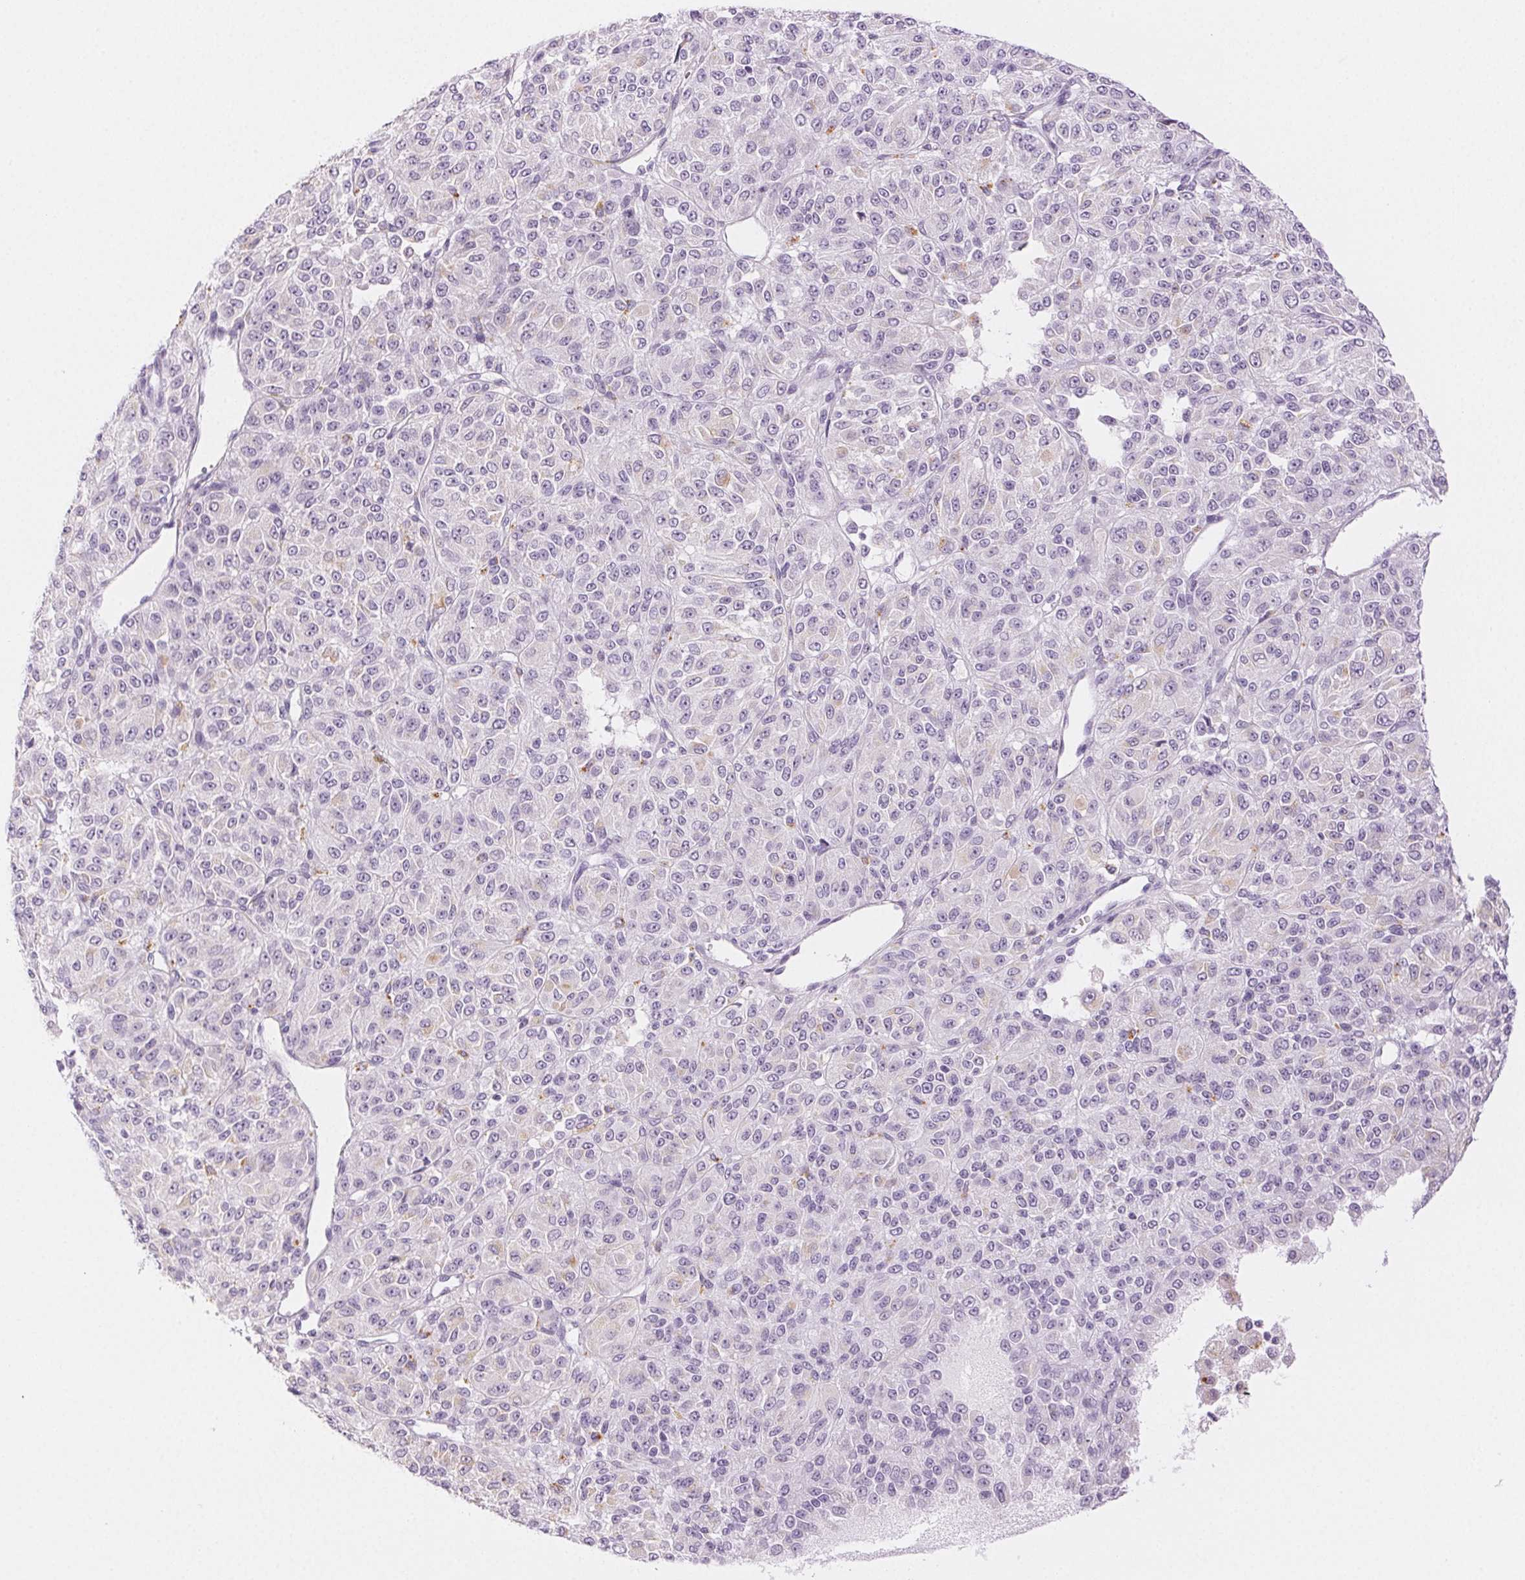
{"staining": {"intensity": "negative", "quantity": "none", "location": "none"}, "tissue": "melanoma", "cell_type": "Tumor cells", "image_type": "cancer", "snomed": [{"axis": "morphology", "description": "Malignant melanoma, Metastatic site"}, {"axis": "topography", "description": "Brain"}], "caption": "Immunohistochemistry photomicrograph of neoplastic tissue: human melanoma stained with DAB (3,3'-diaminobenzidine) reveals no significant protein staining in tumor cells. (Brightfield microscopy of DAB (3,3'-diaminobenzidine) immunohistochemistry (IHC) at high magnification).", "gene": "SLC5A2", "patient": {"sex": "female", "age": 56}}